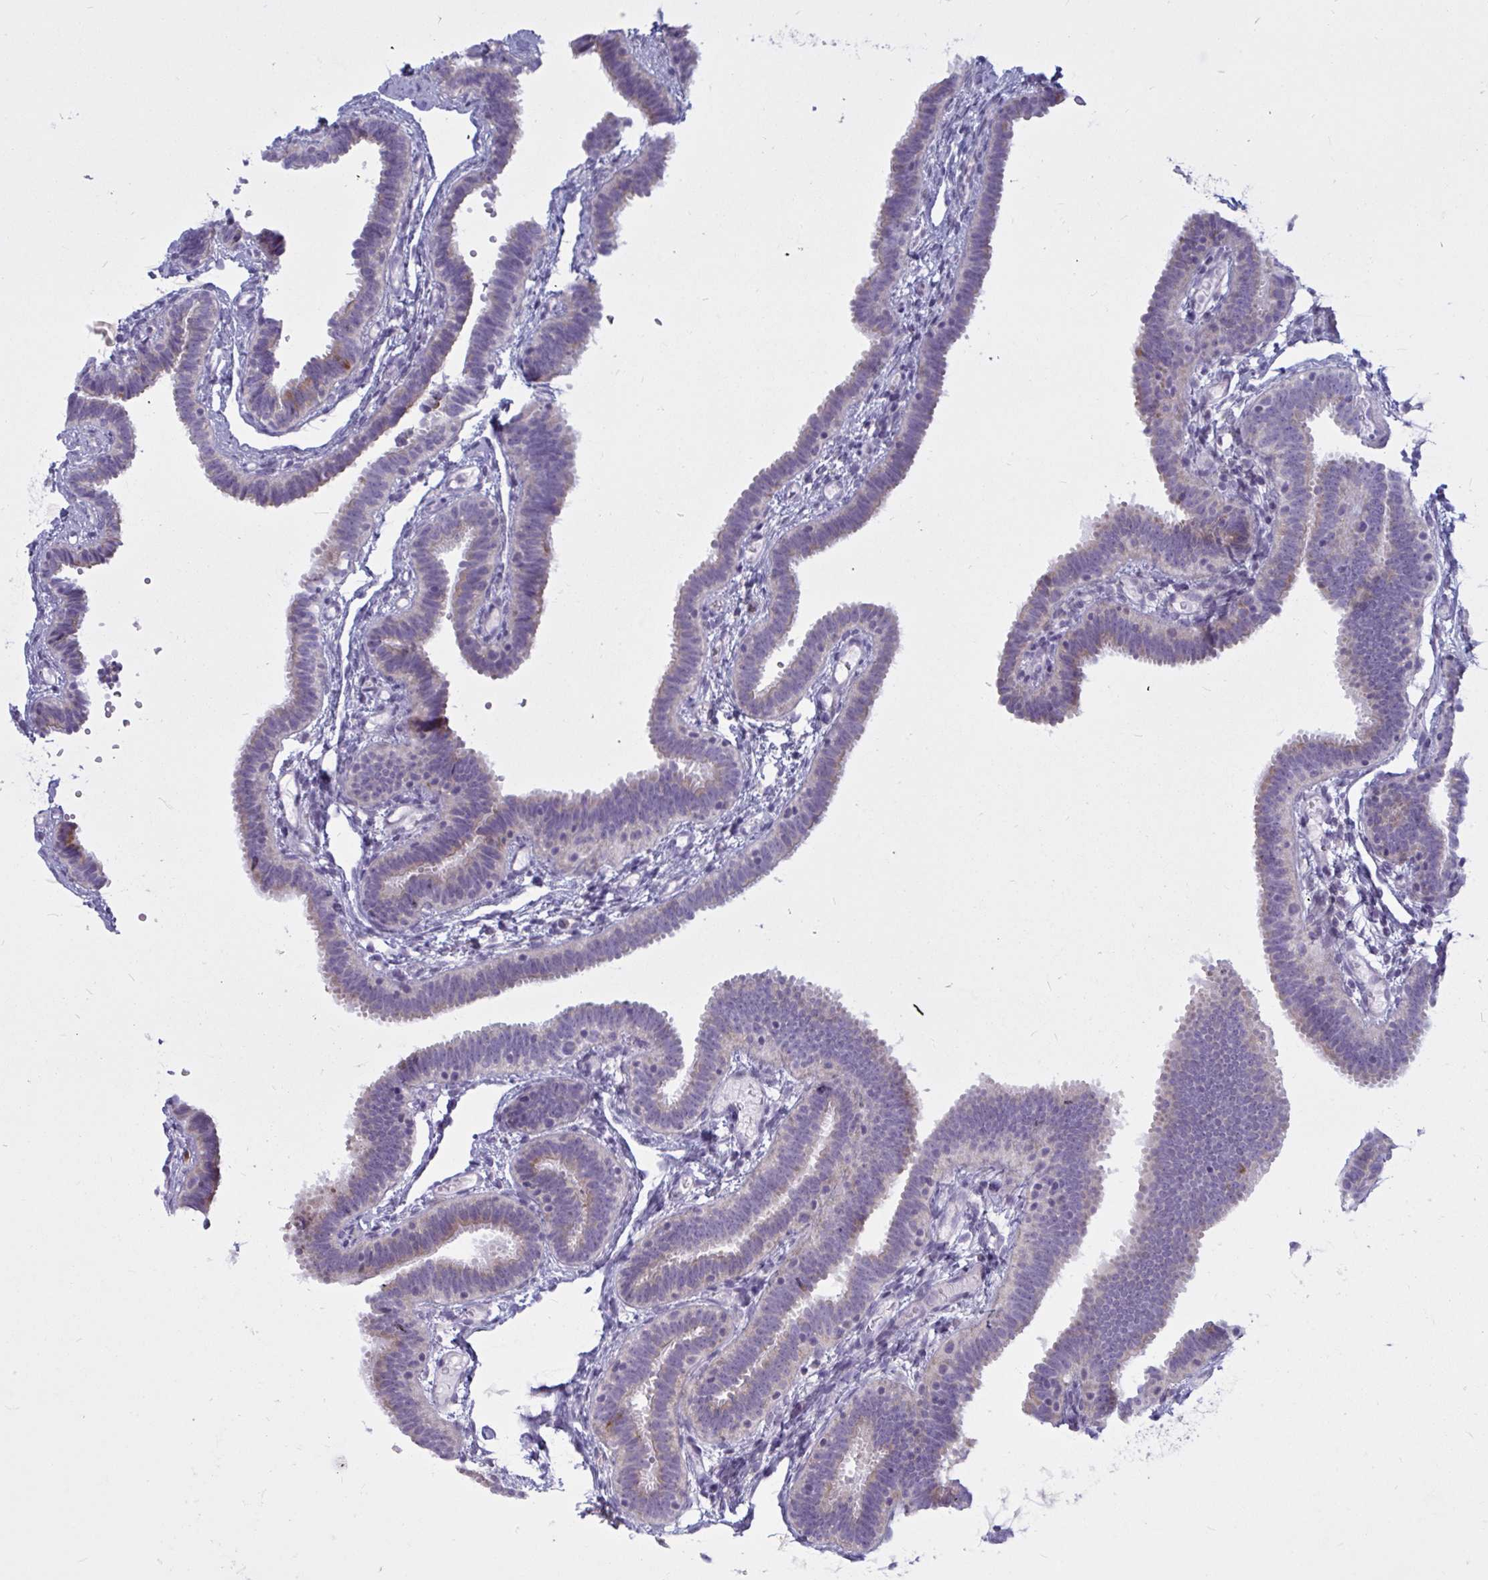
{"staining": {"intensity": "moderate", "quantity": "<25%", "location": "cytoplasmic/membranous"}, "tissue": "fallopian tube", "cell_type": "Glandular cells", "image_type": "normal", "snomed": [{"axis": "morphology", "description": "Normal tissue, NOS"}, {"axis": "topography", "description": "Fallopian tube"}], "caption": "Glandular cells show moderate cytoplasmic/membranous positivity in about <25% of cells in unremarkable fallopian tube. The staining was performed using DAB to visualize the protein expression in brown, while the nuclei were stained in blue with hematoxylin (Magnification: 20x).", "gene": "ATG9A", "patient": {"sex": "female", "age": 37}}